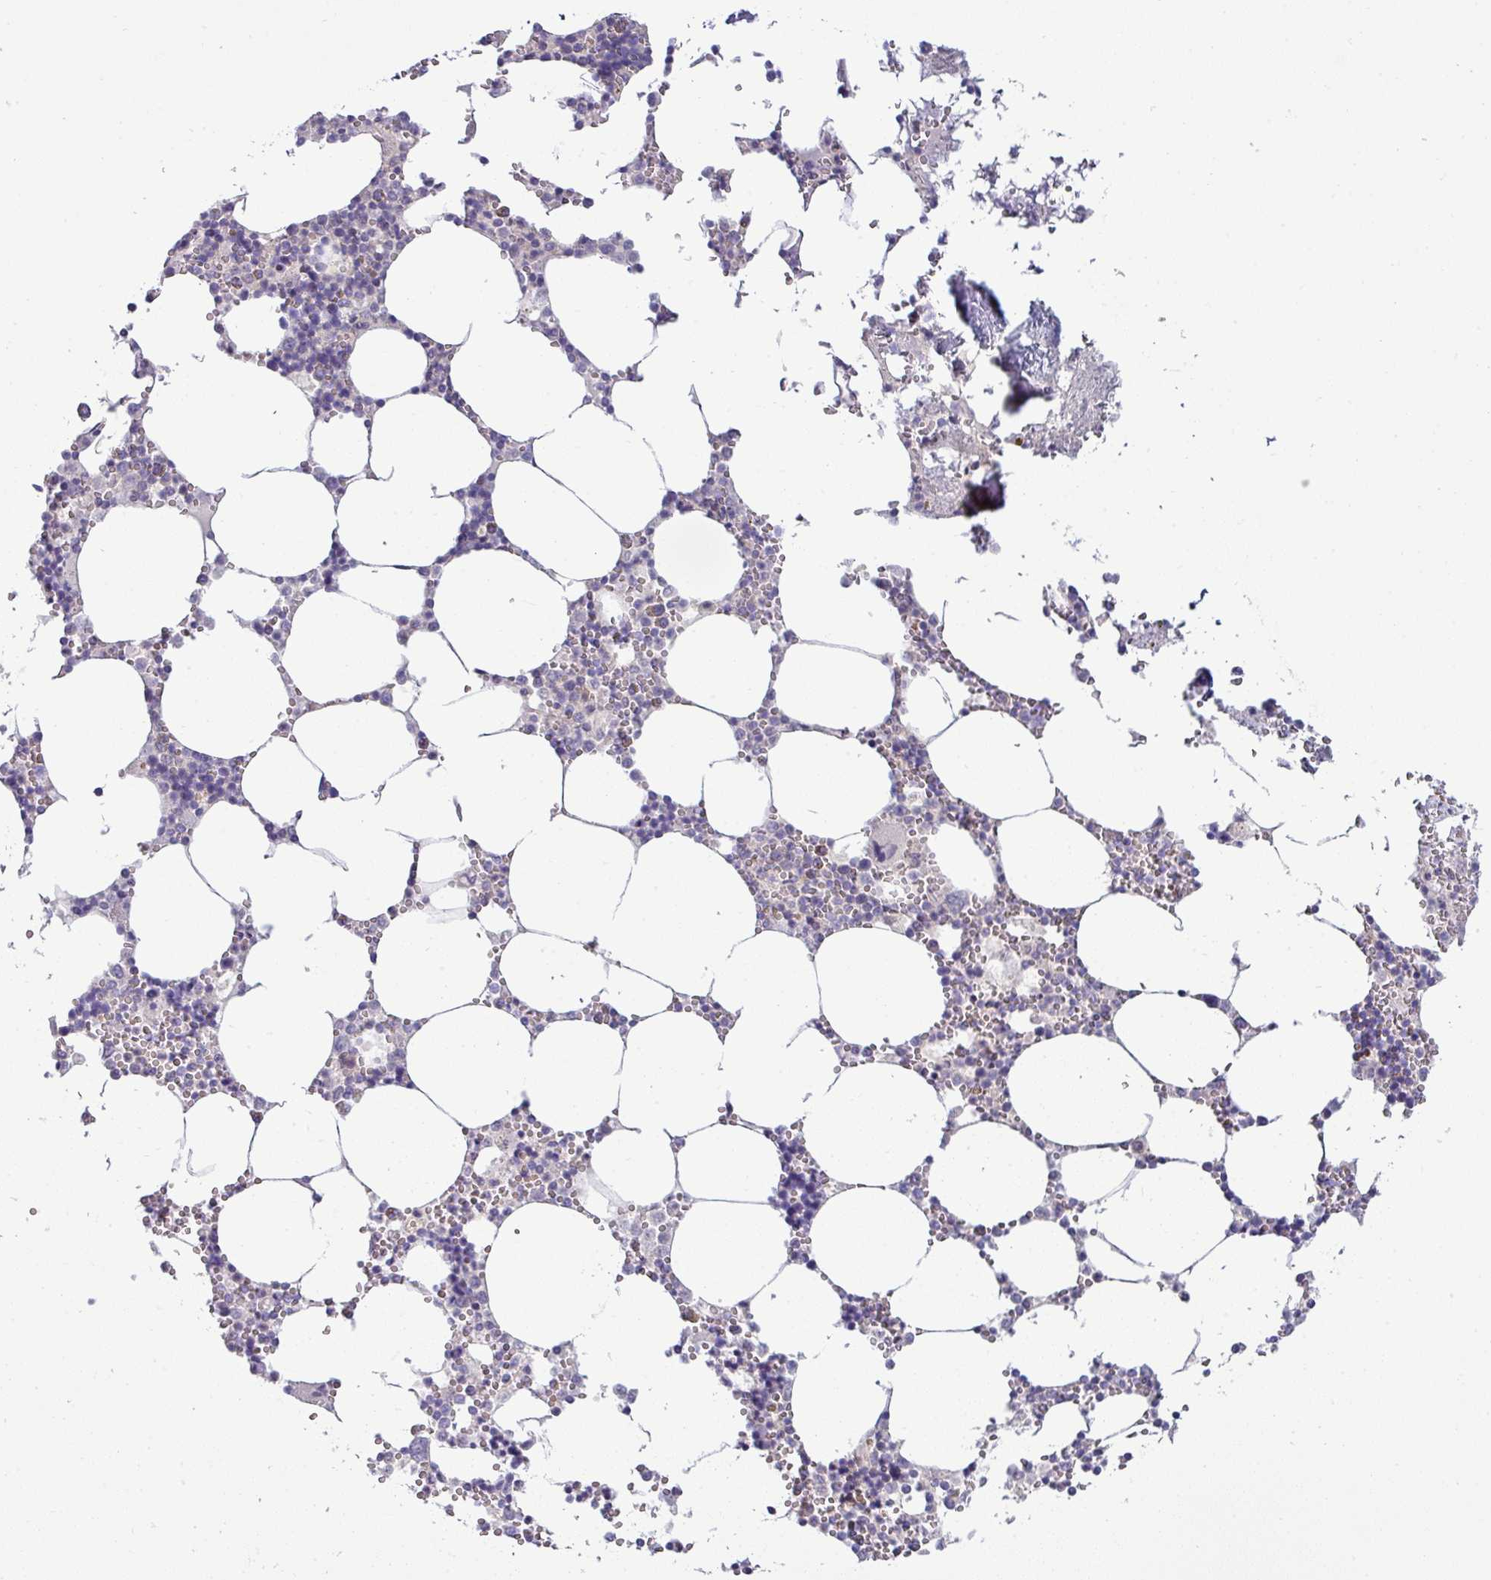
{"staining": {"intensity": "negative", "quantity": "none", "location": "none"}, "tissue": "bone marrow", "cell_type": "Hematopoietic cells", "image_type": "normal", "snomed": [{"axis": "morphology", "description": "Normal tissue, NOS"}, {"axis": "topography", "description": "Bone marrow"}], "caption": "Immunohistochemistry of benign human bone marrow shows no staining in hematopoietic cells. Brightfield microscopy of immunohistochemistry (IHC) stained with DAB (3,3'-diaminobenzidine) (brown) and hematoxylin (blue), captured at high magnification.", "gene": "ACAP3", "patient": {"sex": "male", "age": 54}}